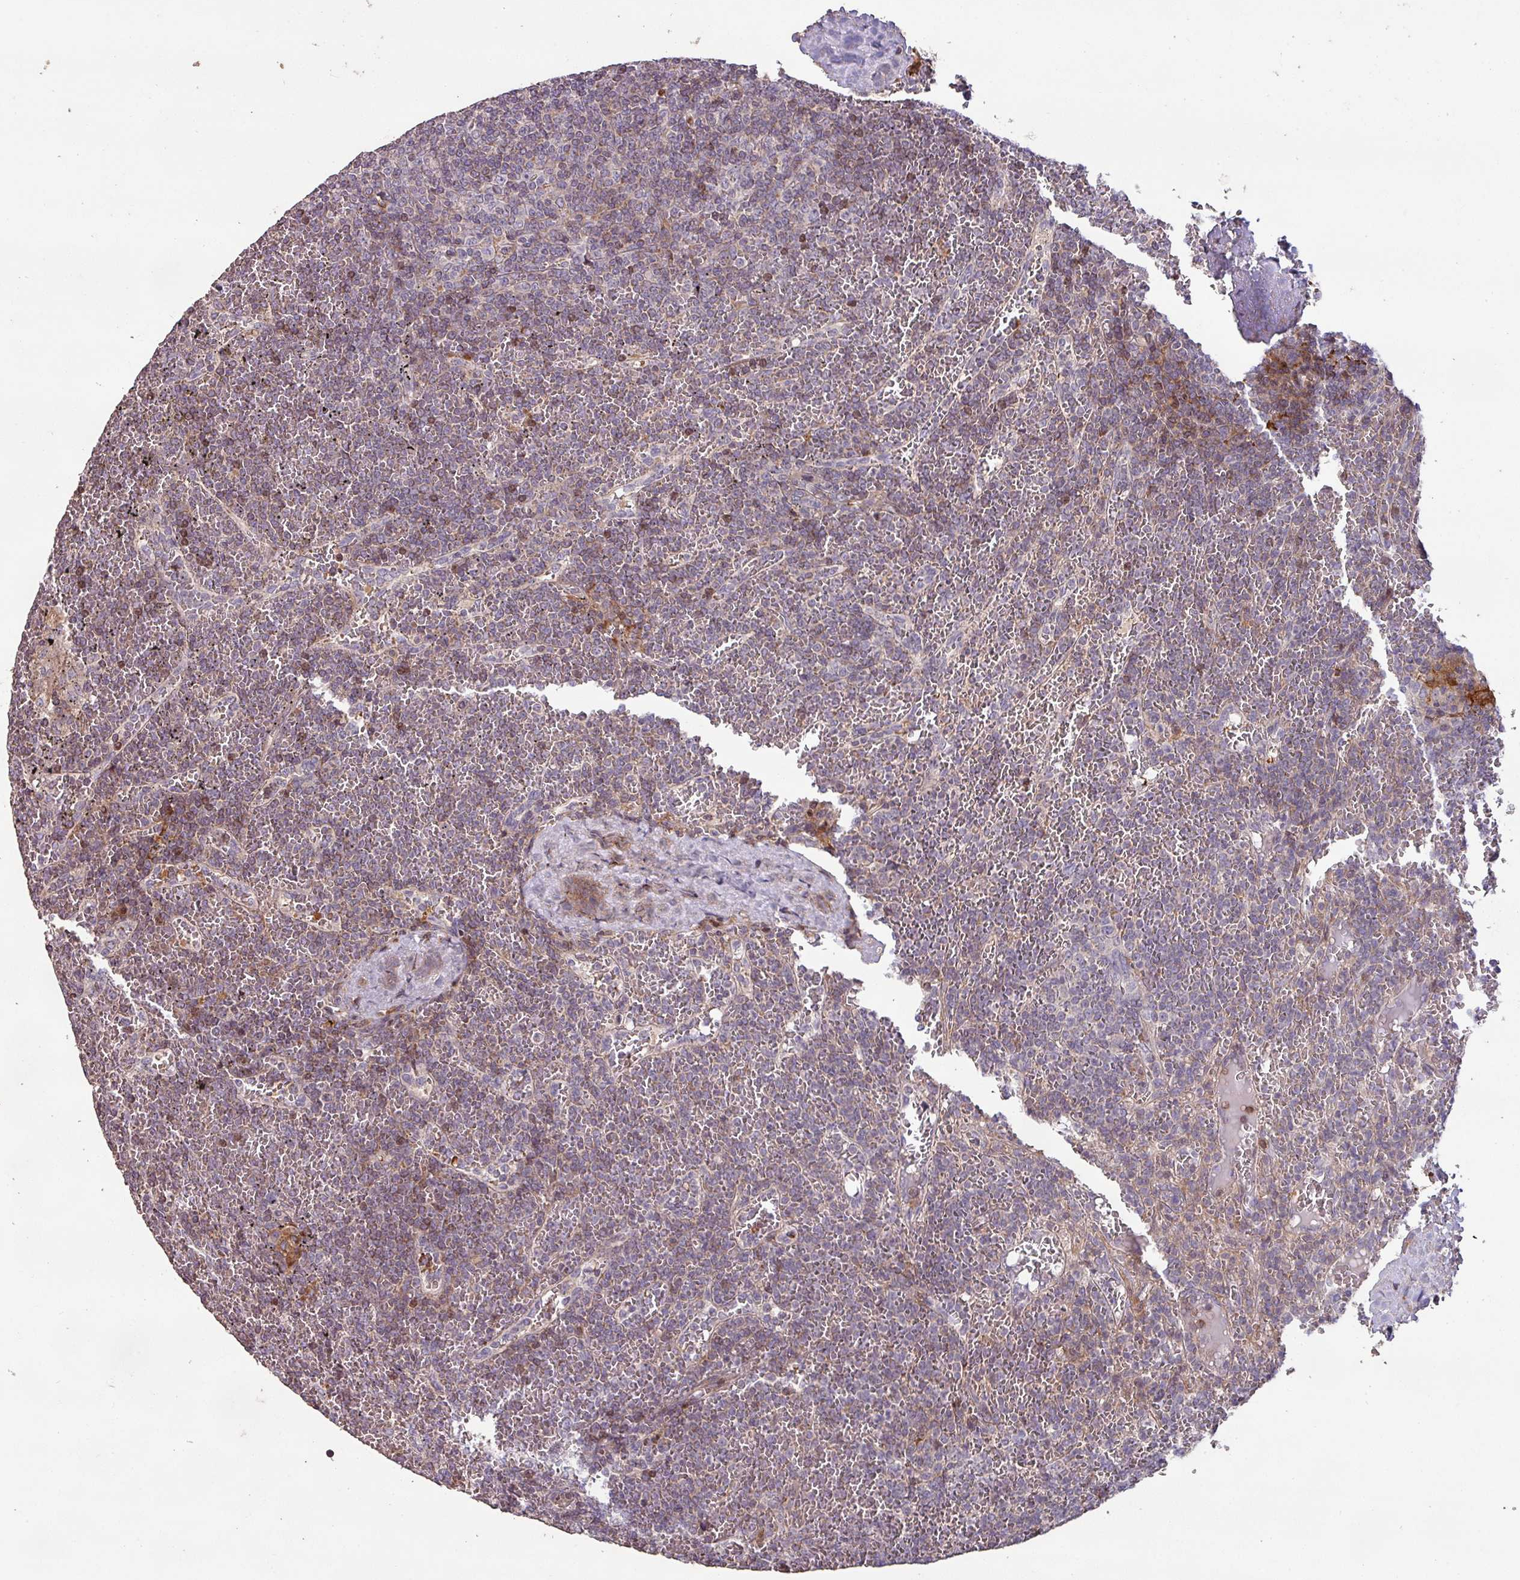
{"staining": {"intensity": "weak", "quantity": "<25%", "location": "cytoplasmic/membranous"}, "tissue": "lymphoma", "cell_type": "Tumor cells", "image_type": "cancer", "snomed": [{"axis": "morphology", "description": "Malignant lymphoma, non-Hodgkin's type, Low grade"}, {"axis": "topography", "description": "Spleen"}], "caption": "There is no significant positivity in tumor cells of low-grade malignant lymphoma, non-Hodgkin's type.", "gene": "RPL23A", "patient": {"sex": "female", "age": 19}}